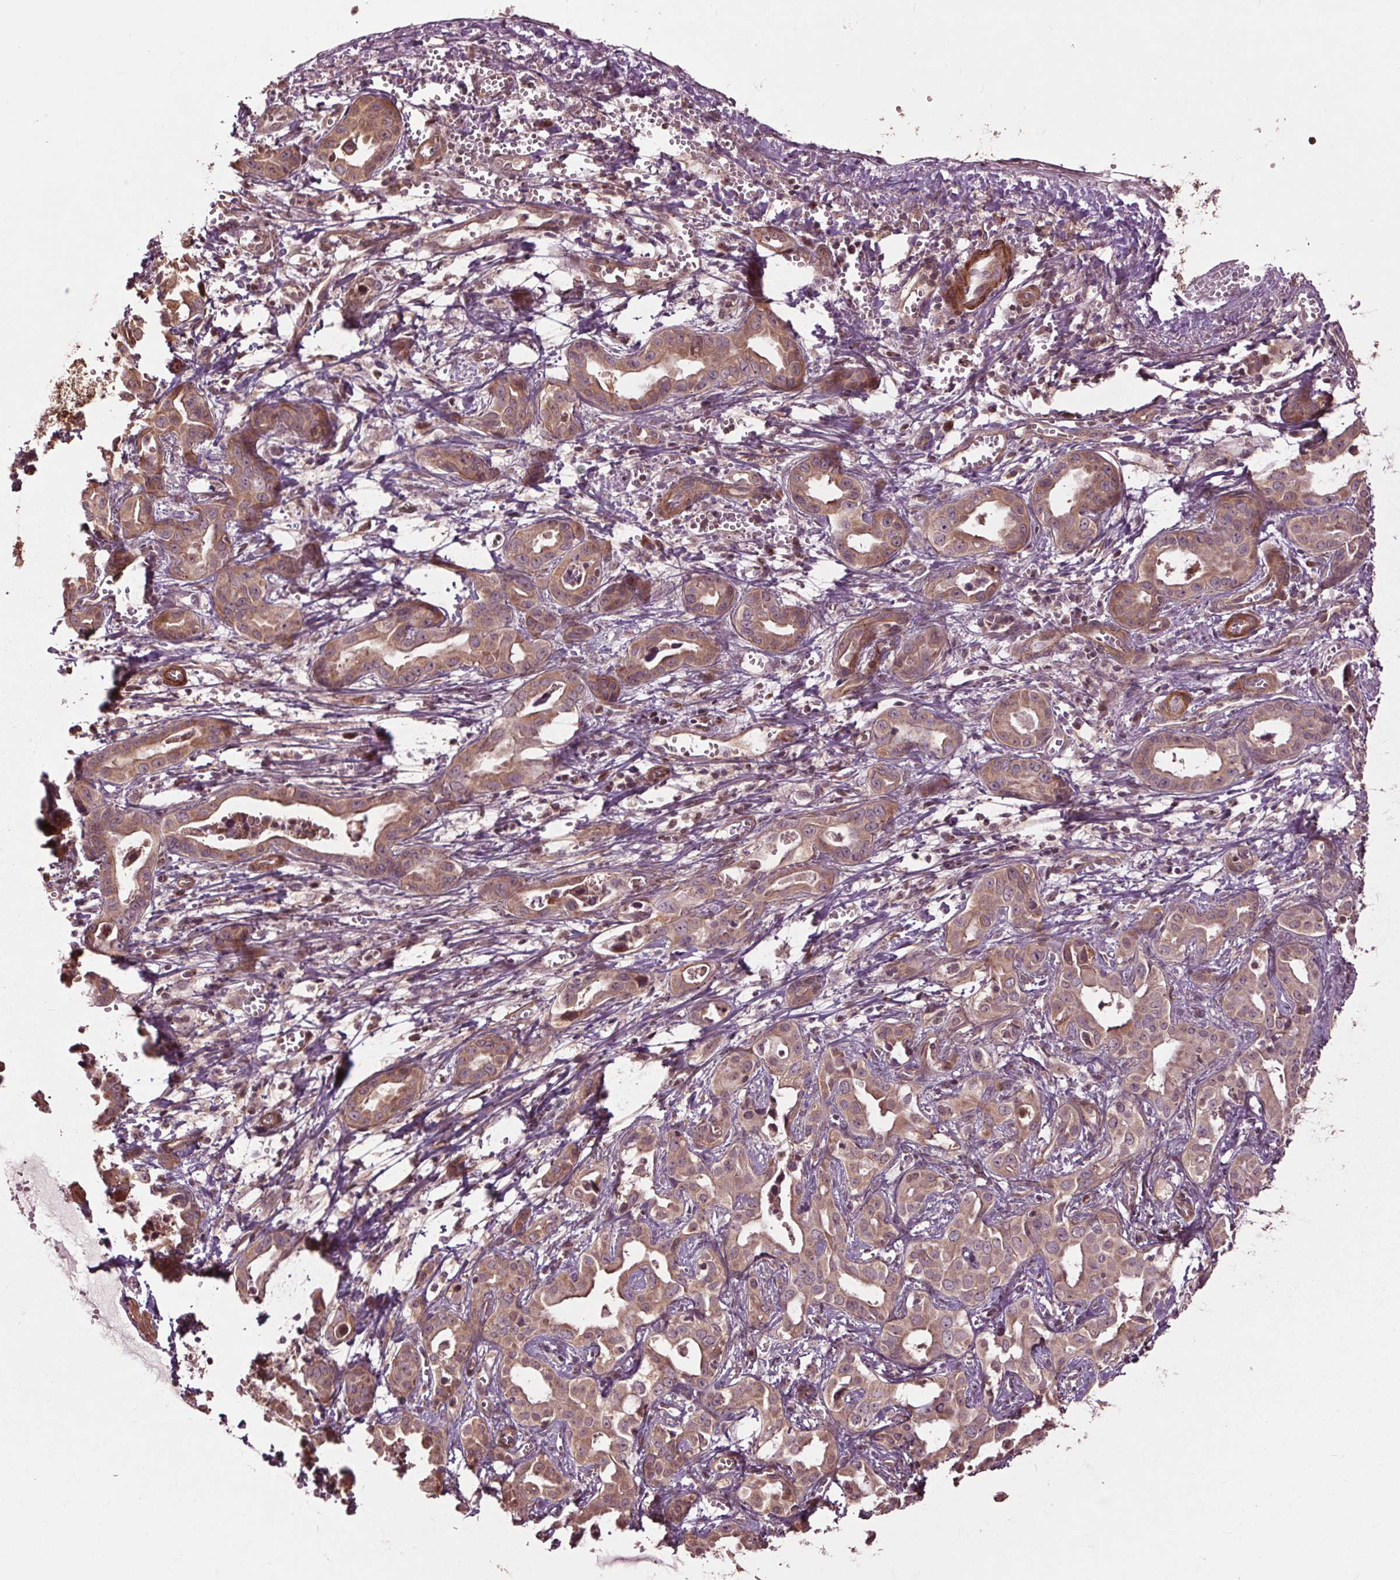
{"staining": {"intensity": "weak", "quantity": ">75%", "location": "cytoplasmic/membranous"}, "tissue": "liver cancer", "cell_type": "Tumor cells", "image_type": "cancer", "snomed": [{"axis": "morphology", "description": "Cholangiocarcinoma"}, {"axis": "topography", "description": "Liver"}], "caption": "Immunohistochemical staining of liver cancer shows low levels of weak cytoplasmic/membranous protein staining in approximately >75% of tumor cells.", "gene": "CEP95", "patient": {"sex": "female", "age": 65}}